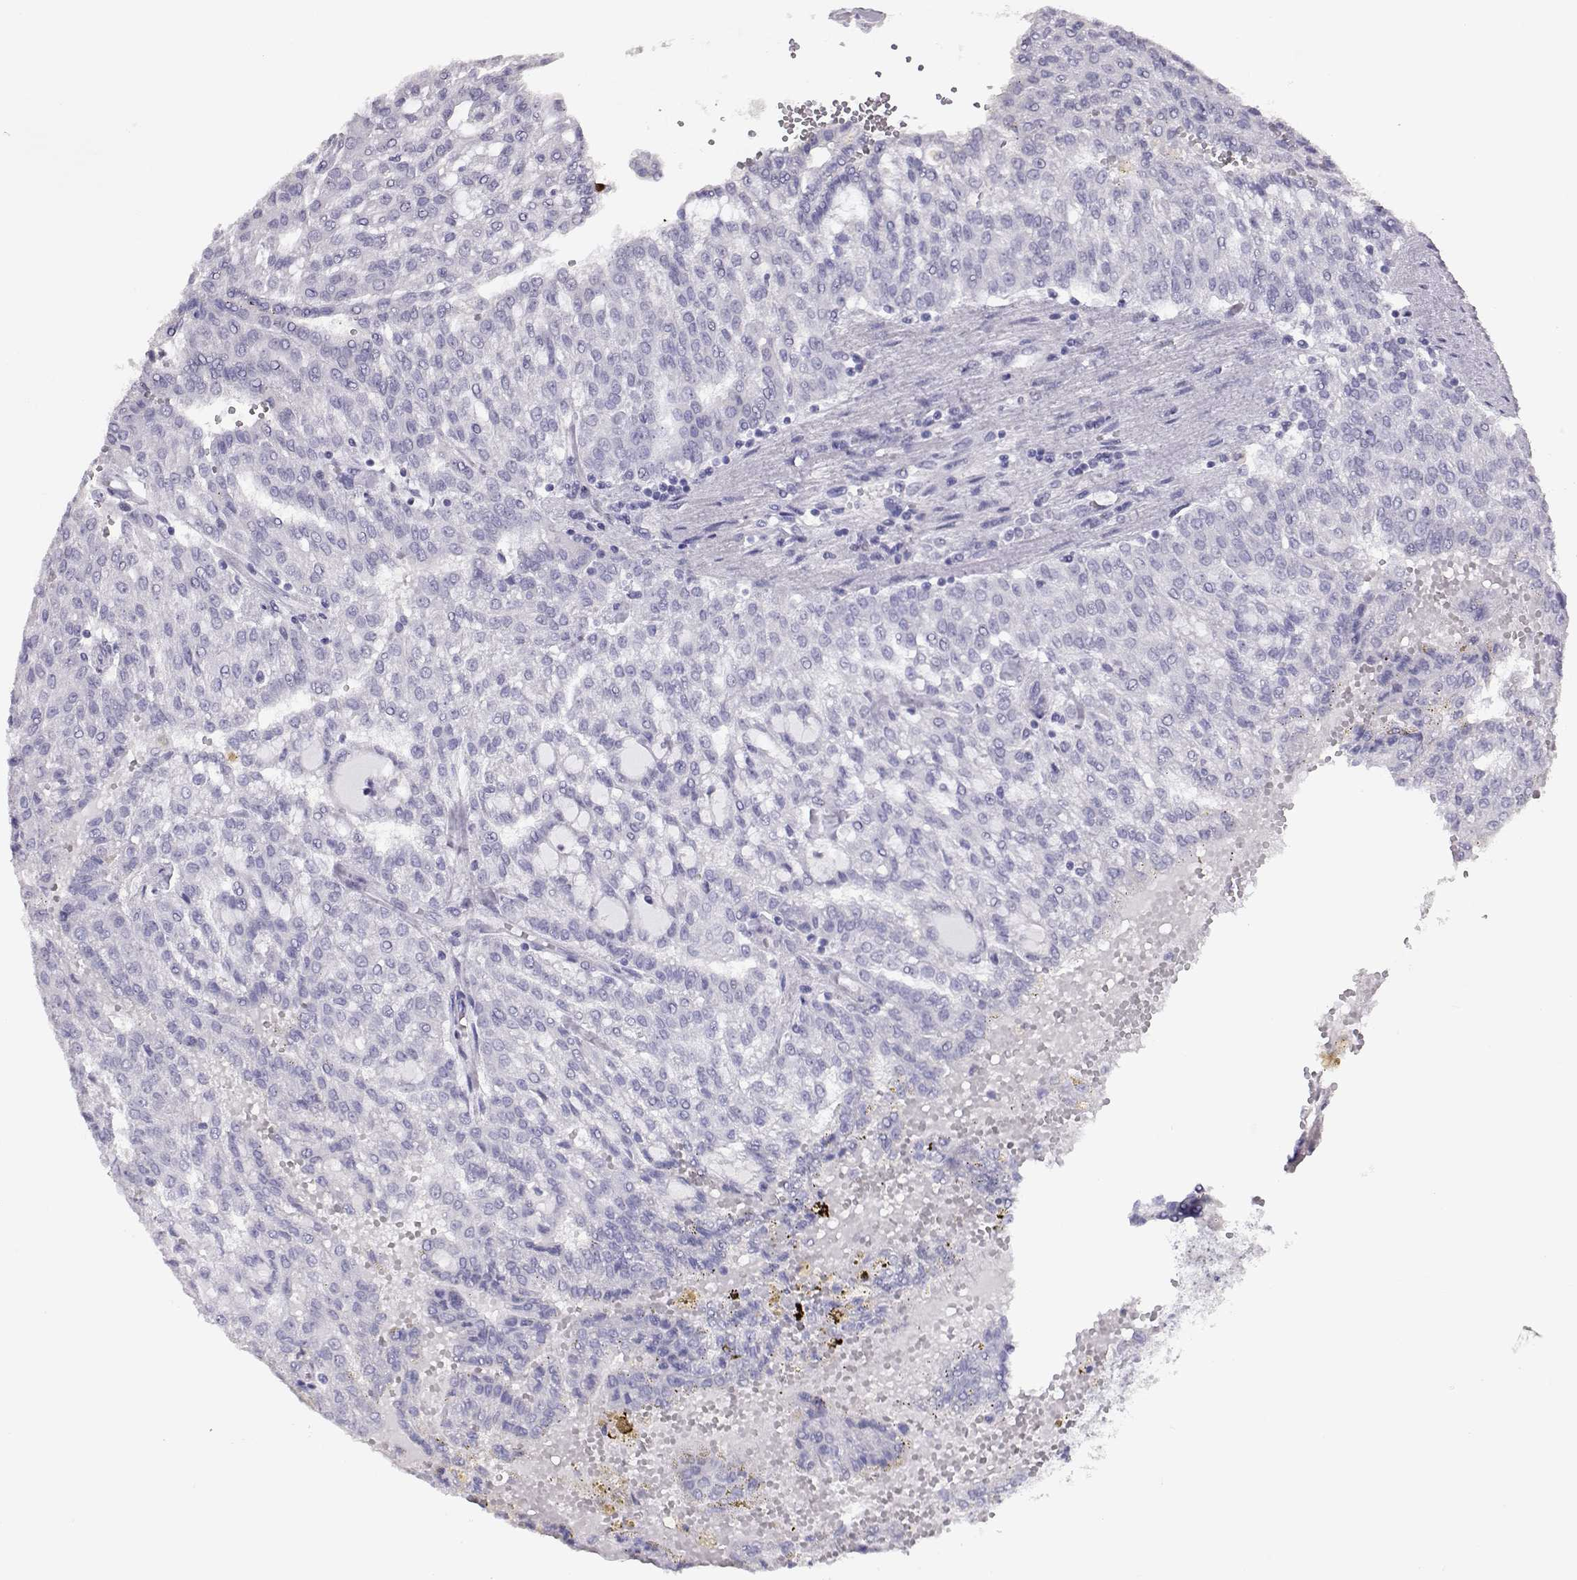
{"staining": {"intensity": "negative", "quantity": "none", "location": "none"}, "tissue": "renal cancer", "cell_type": "Tumor cells", "image_type": "cancer", "snomed": [{"axis": "morphology", "description": "Adenocarcinoma, NOS"}, {"axis": "topography", "description": "Kidney"}], "caption": "Immunohistochemical staining of renal adenocarcinoma exhibits no significant positivity in tumor cells.", "gene": "PMCH", "patient": {"sex": "male", "age": 63}}